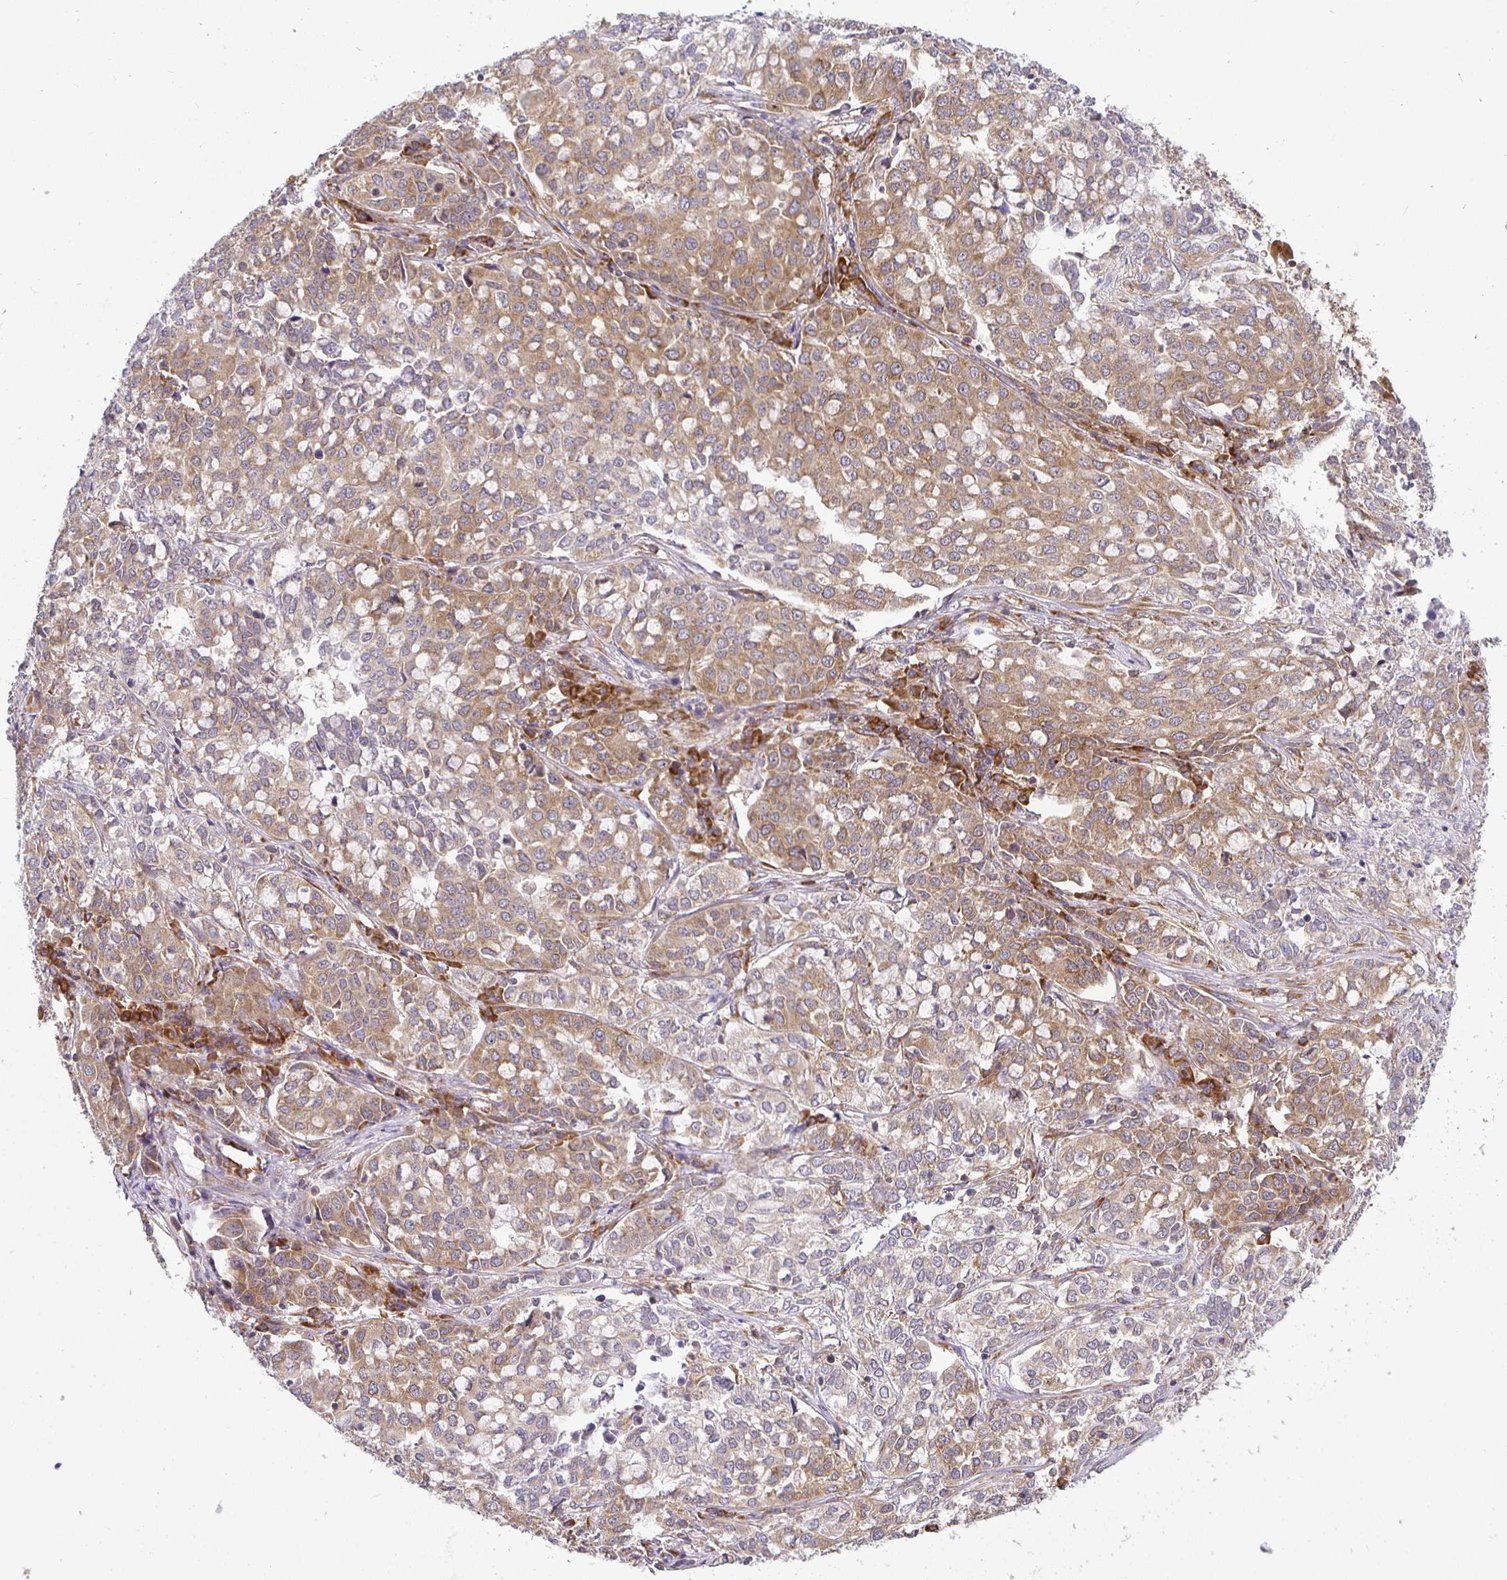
{"staining": {"intensity": "moderate", "quantity": "25%-75%", "location": "cytoplasmic/membranous"}, "tissue": "lung cancer", "cell_type": "Tumor cells", "image_type": "cancer", "snomed": [{"axis": "morphology", "description": "Adenocarcinoma, NOS"}, {"axis": "morphology", "description": "Adenocarcinoma, metastatic, NOS"}, {"axis": "topography", "description": "Lymph node"}, {"axis": "topography", "description": "Lung"}], "caption": "Immunohistochemical staining of human lung cancer (adenocarcinoma) reveals moderate cytoplasmic/membranous protein staining in about 25%-75% of tumor cells. The staining was performed using DAB to visualize the protein expression in brown, while the nuclei were stained in blue with hematoxylin (Magnification: 20x).", "gene": "IRAK1", "patient": {"sex": "female", "age": 65}}